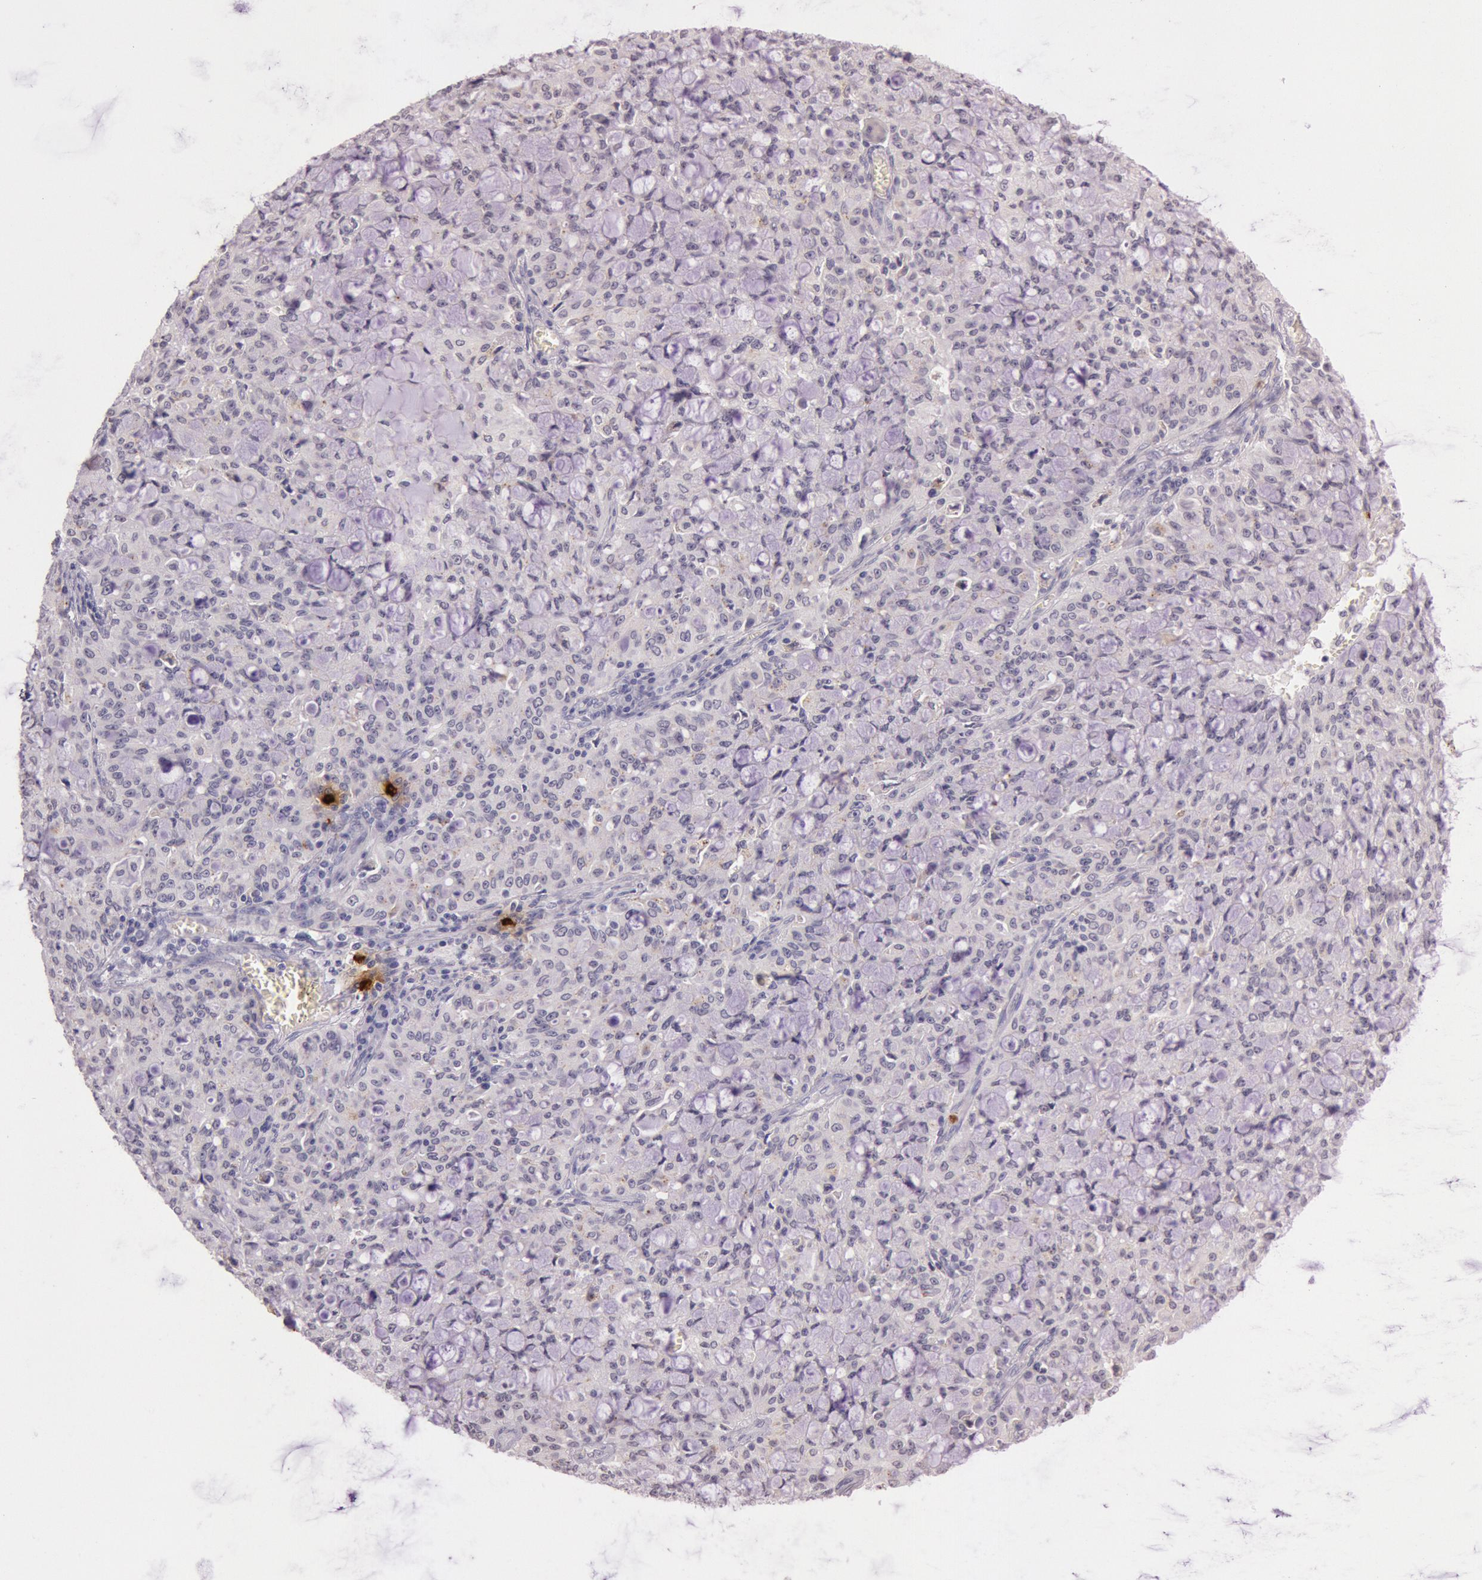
{"staining": {"intensity": "negative", "quantity": "none", "location": "none"}, "tissue": "lung cancer", "cell_type": "Tumor cells", "image_type": "cancer", "snomed": [{"axis": "morphology", "description": "Adenocarcinoma, NOS"}, {"axis": "topography", "description": "Lung"}], "caption": "DAB immunohistochemical staining of lung cancer (adenocarcinoma) displays no significant expression in tumor cells.", "gene": "KDM6A", "patient": {"sex": "female", "age": 44}}